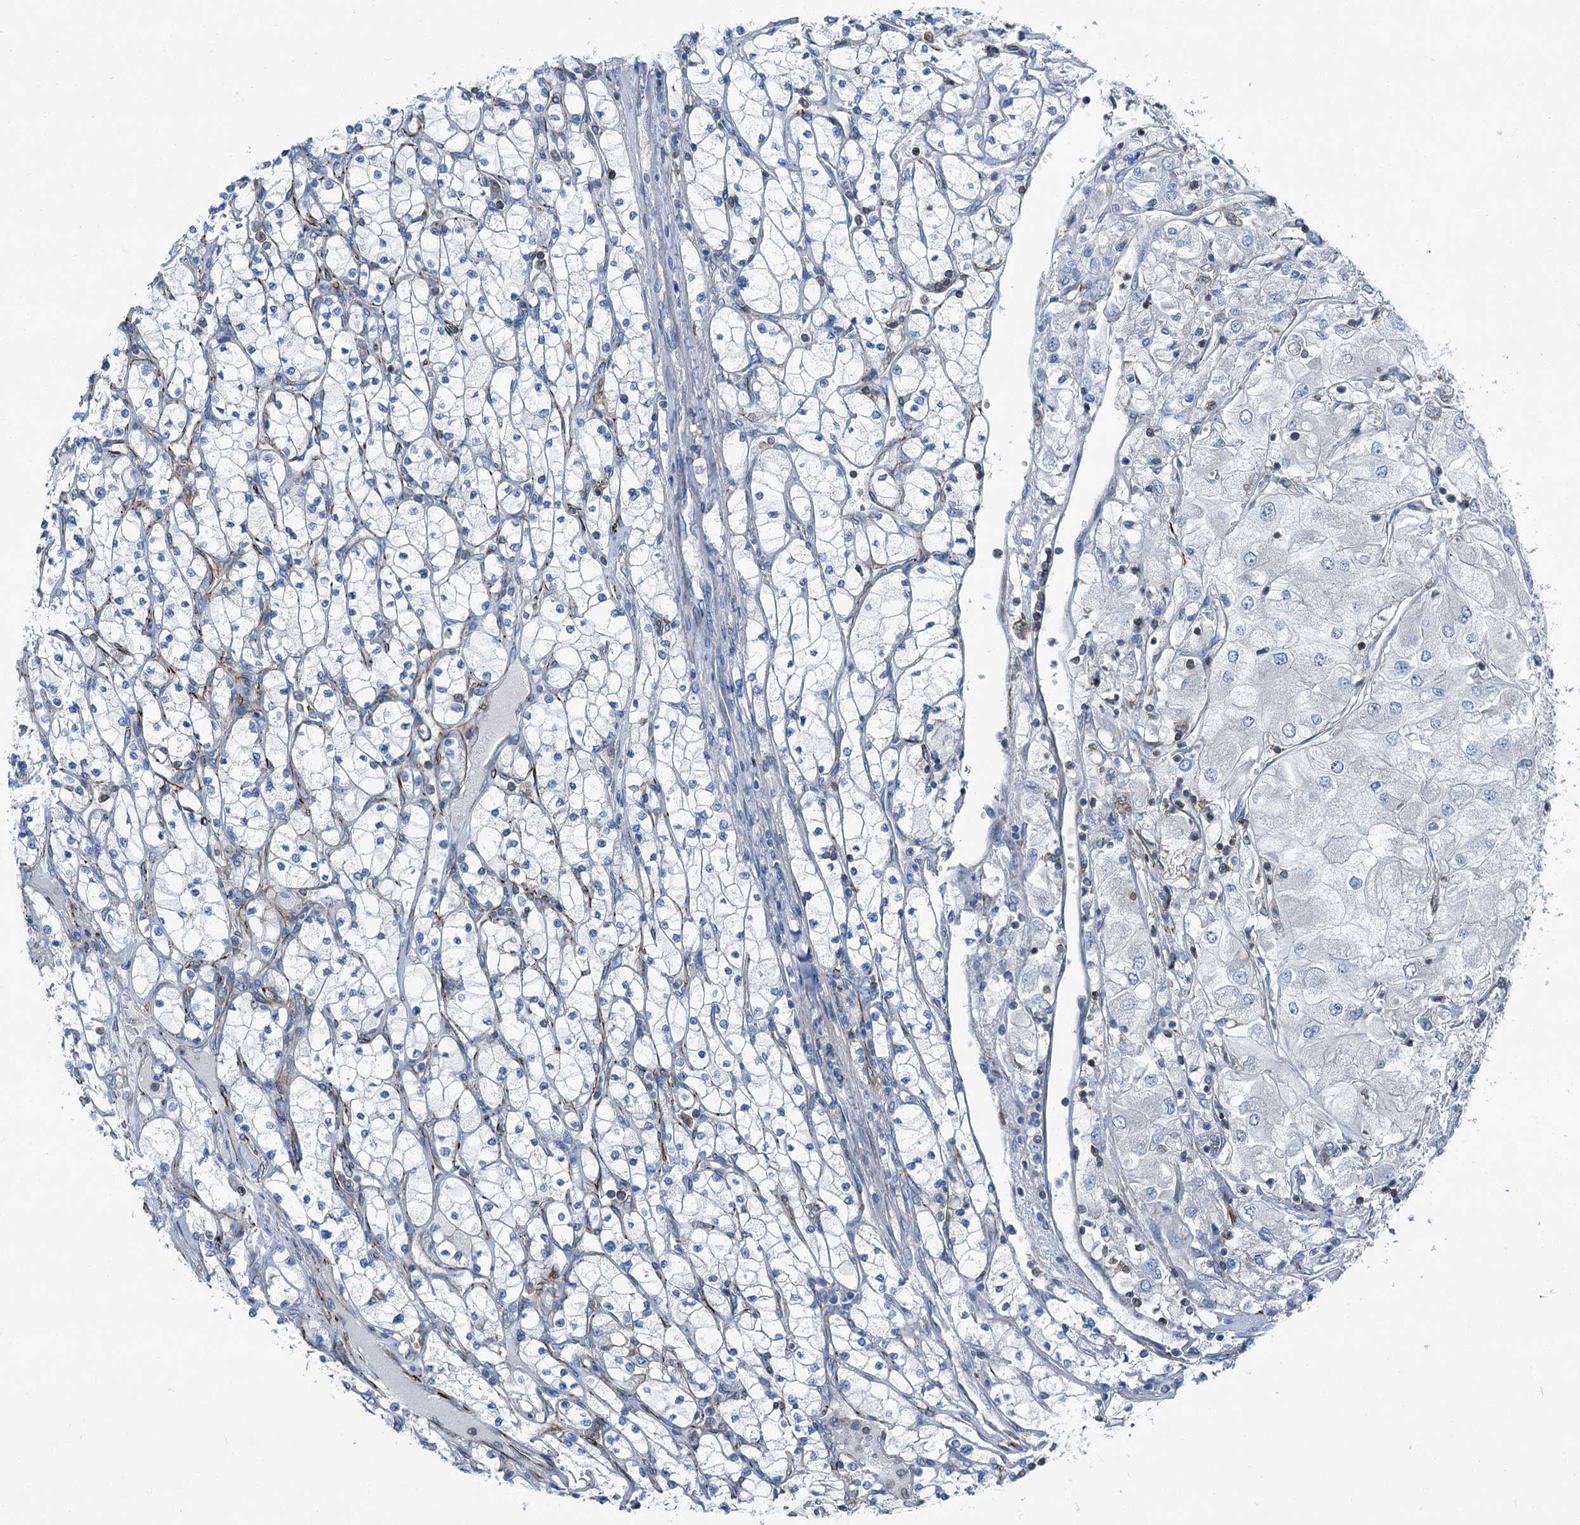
{"staining": {"intensity": "negative", "quantity": "none", "location": "none"}, "tissue": "renal cancer", "cell_type": "Tumor cells", "image_type": "cancer", "snomed": [{"axis": "morphology", "description": "Adenocarcinoma, NOS"}, {"axis": "topography", "description": "Kidney"}], "caption": "High magnification brightfield microscopy of renal cancer stained with DAB (brown) and counterstained with hematoxylin (blue): tumor cells show no significant staining.", "gene": "AXL", "patient": {"sex": "male", "age": 80}}